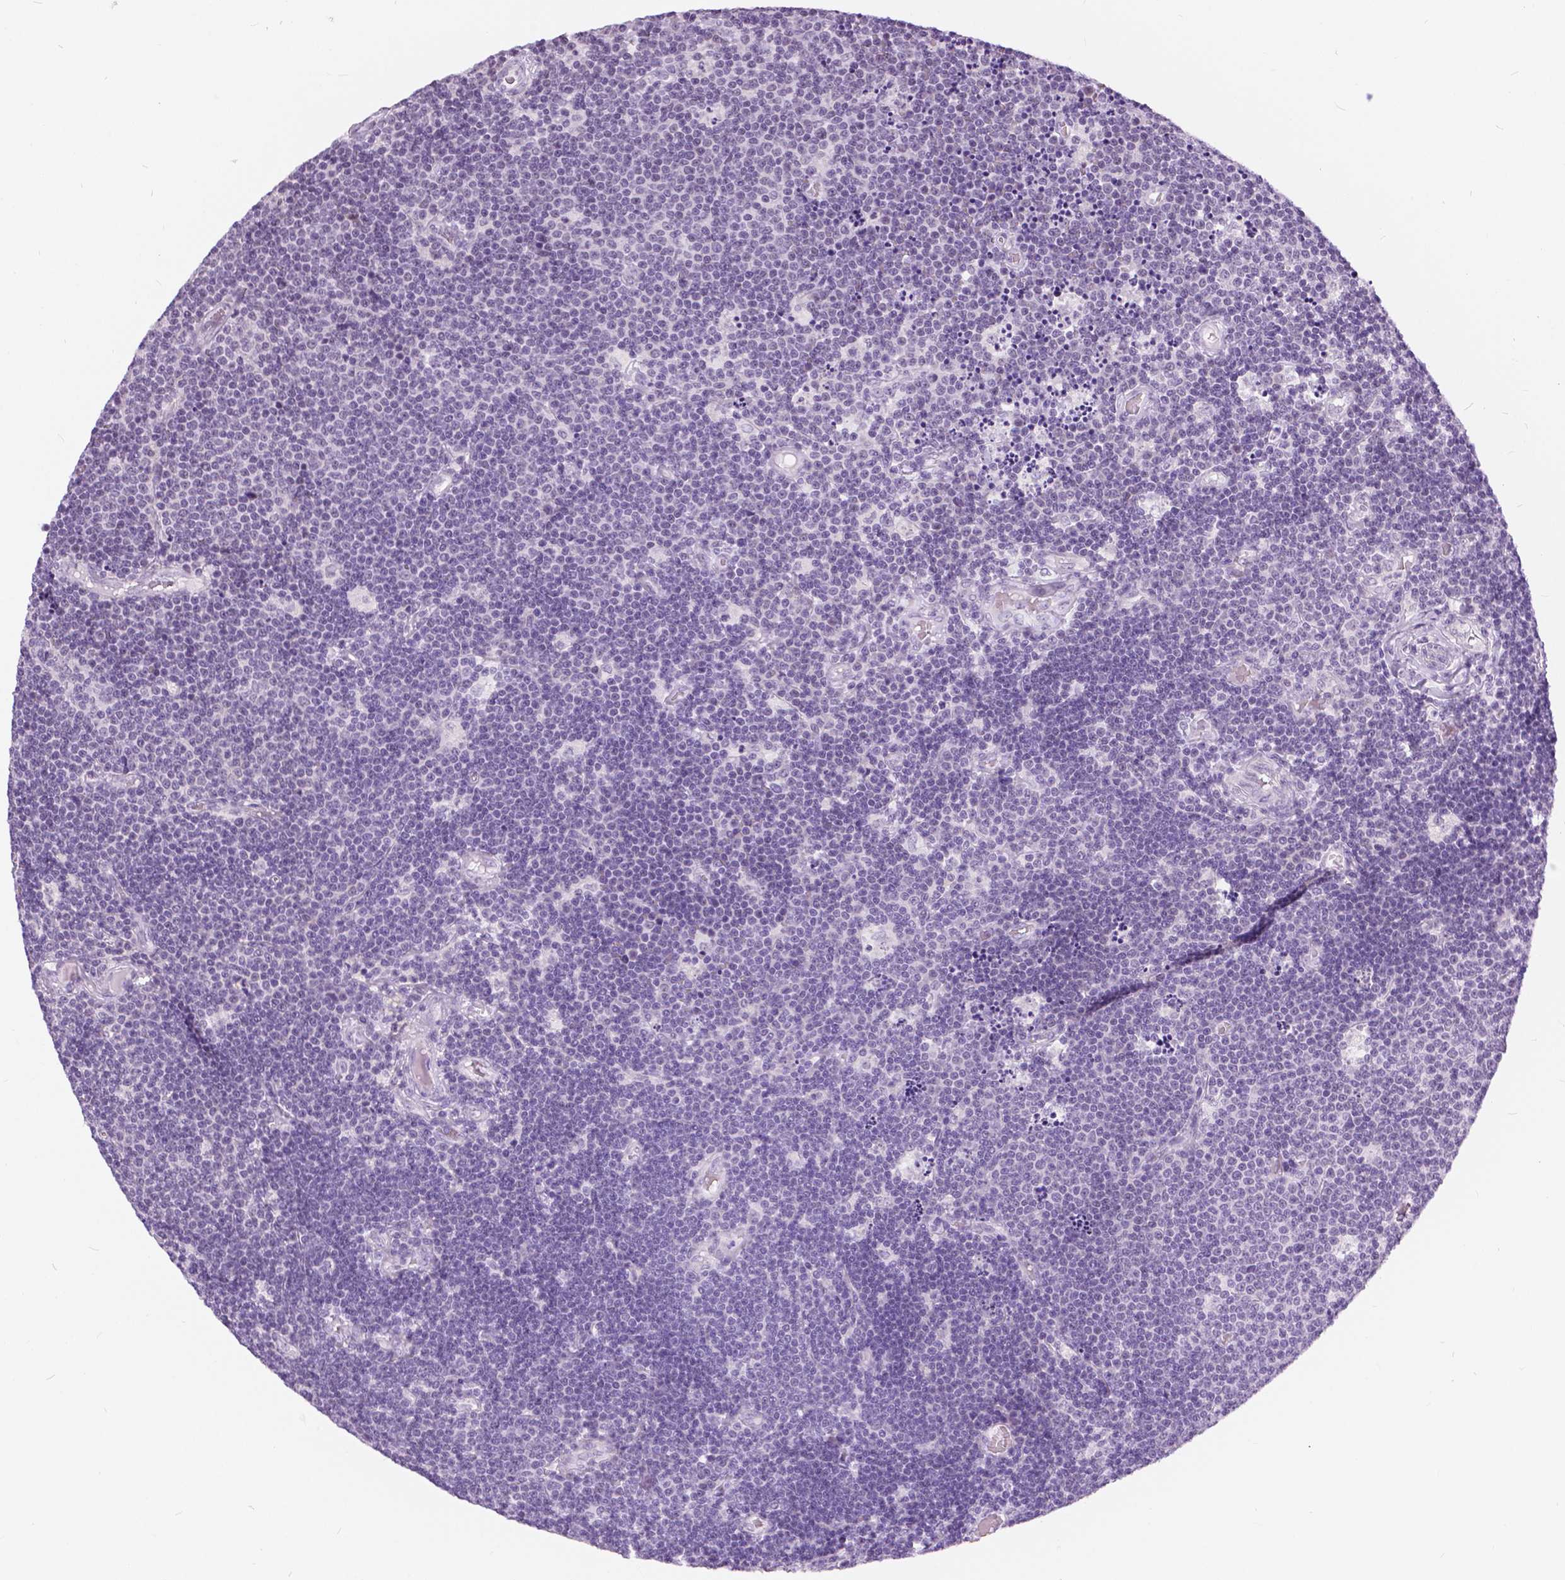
{"staining": {"intensity": "negative", "quantity": "none", "location": "none"}, "tissue": "lymphoma", "cell_type": "Tumor cells", "image_type": "cancer", "snomed": [{"axis": "morphology", "description": "Malignant lymphoma, non-Hodgkin's type, Low grade"}, {"axis": "topography", "description": "Brain"}], "caption": "This histopathology image is of lymphoma stained with immunohistochemistry (IHC) to label a protein in brown with the nuclei are counter-stained blue. There is no staining in tumor cells.", "gene": "MYOM1", "patient": {"sex": "female", "age": 66}}